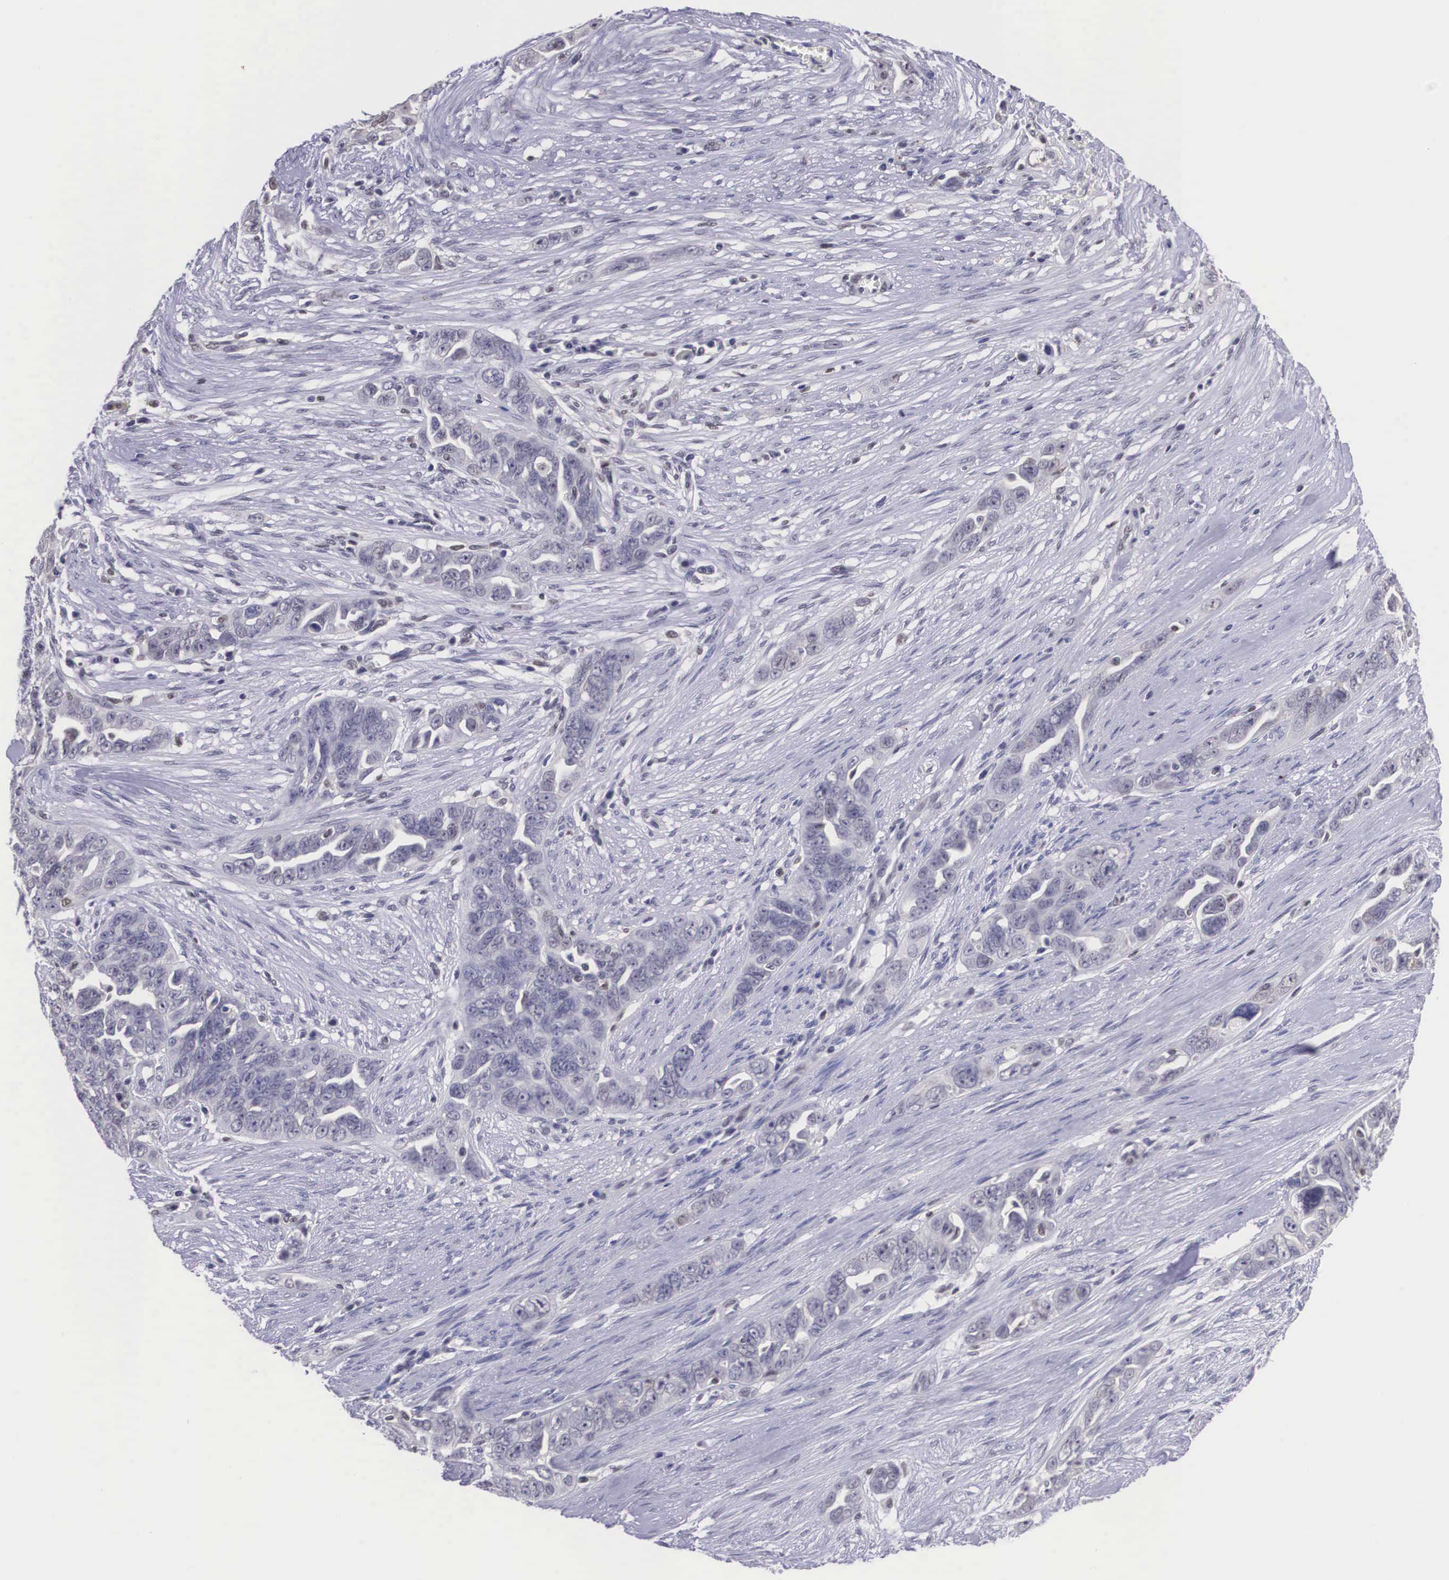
{"staining": {"intensity": "weak", "quantity": "<25%", "location": "nuclear"}, "tissue": "ovarian cancer", "cell_type": "Tumor cells", "image_type": "cancer", "snomed": [{"axis": "morphology", "description": "Cystadenocarcinoma, serous, NOS"}, {"axis": "topography", "description": "Ovary"}], "caption": "Immunohistochemical staining of ovarian cancer (serous cystadenocarcinoma) shows no significant staining in tumor cells.", "gene": "ETV6", "patient": {"sex": "female", "age": 63}}